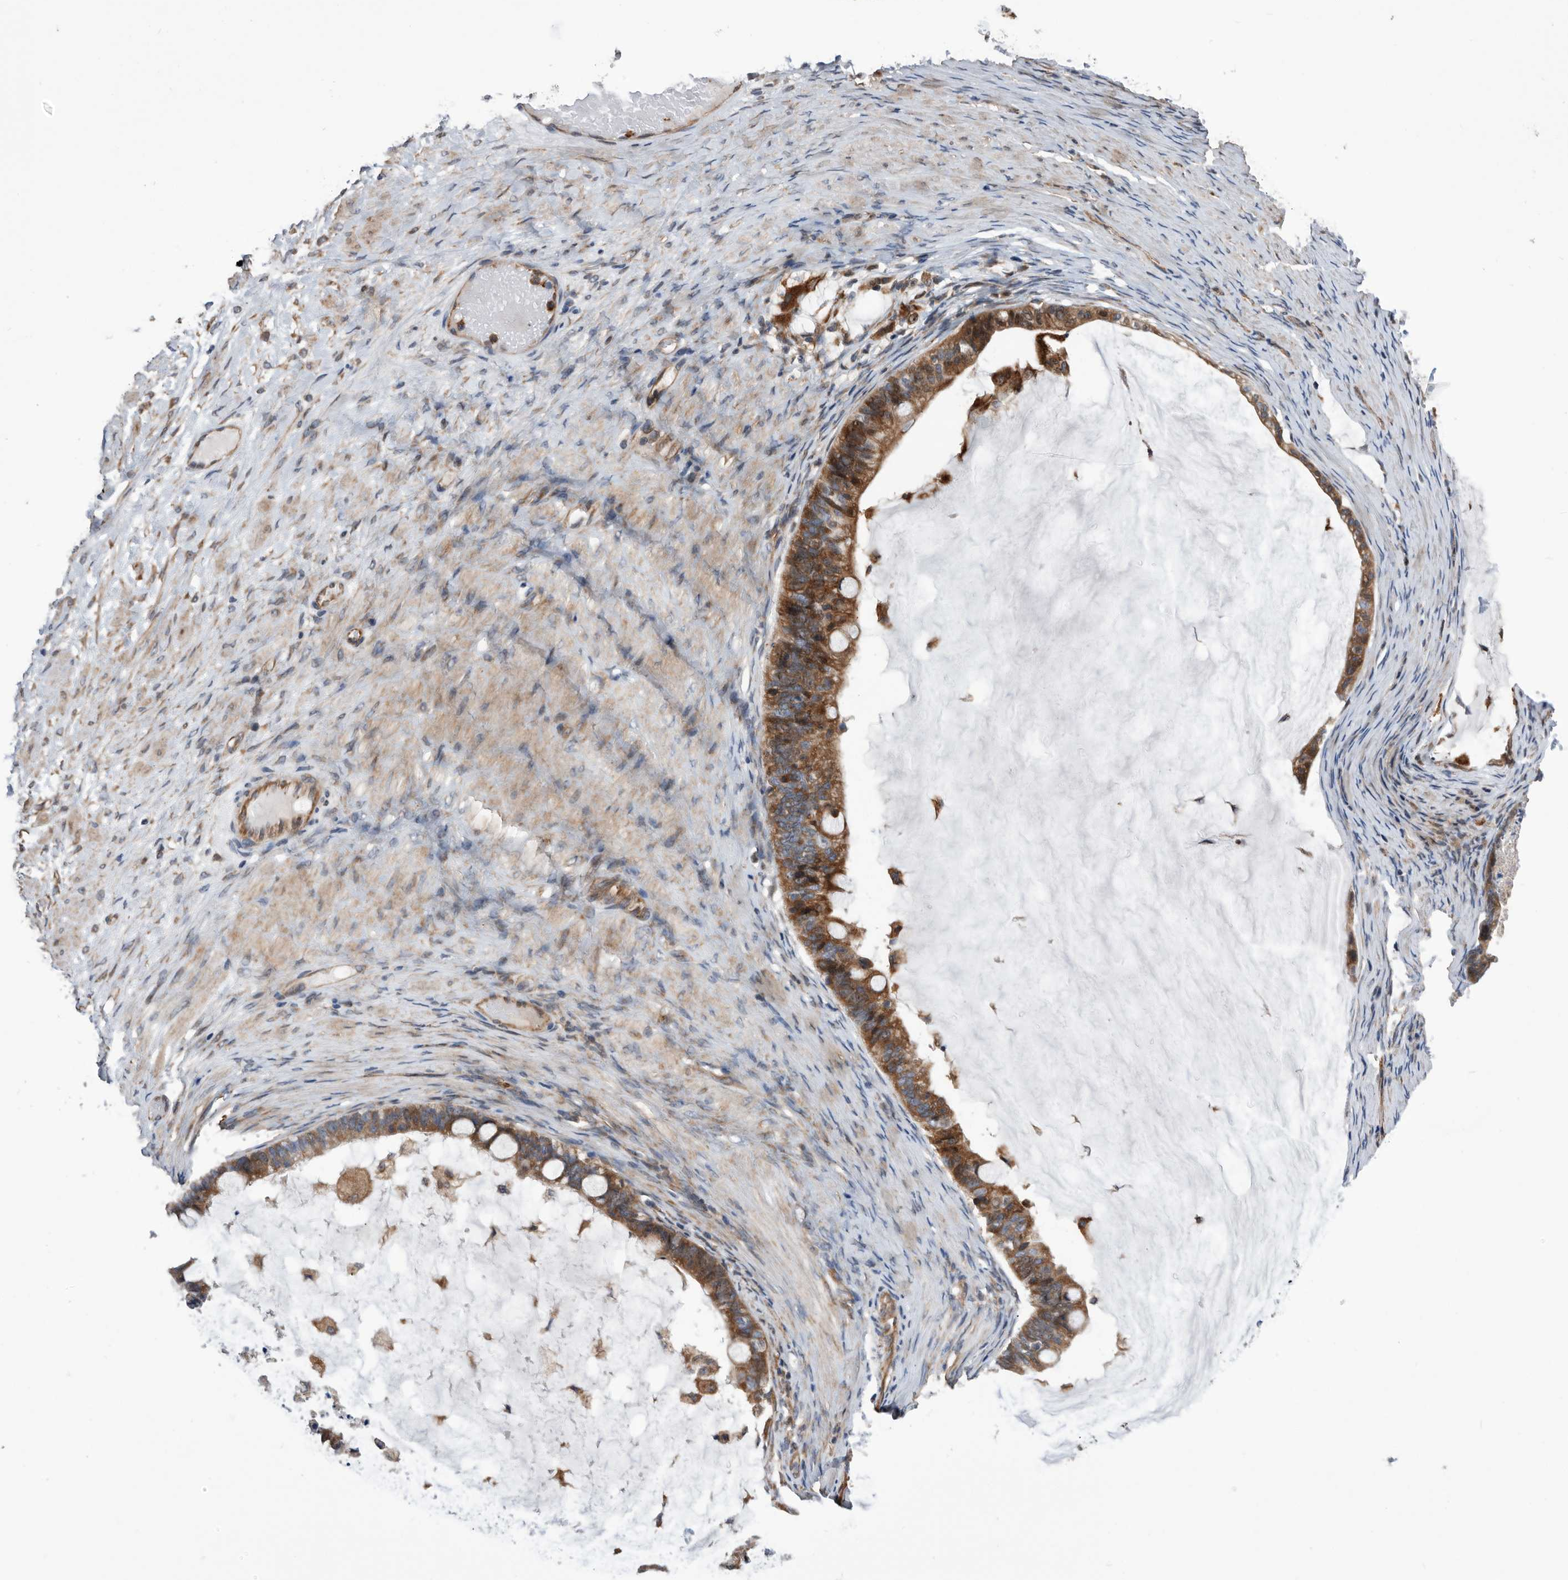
{"staining": {"intensity": "strong", "quantity": ">75%", "location": "cytoplasmic/membranous"}, "tissue": "ovarian cancer", "cell_type": "Tumor cells", "image_type": "cancer", "snomed": [{"axis": "morphology", "description": "Cystadenocarcinoma, mucinous, NOS"}, {"axis": "topography", "description": "Ovary"}], "caption": "Protein expression analysis of ovarian mucinous cystadenocarcinoma demonstrates strong cytoplasmic/membranous positivity in approximately >75% of tumor cells.", "gene": "SERINC2", "patient": {"sex": "female", "age": 61}}